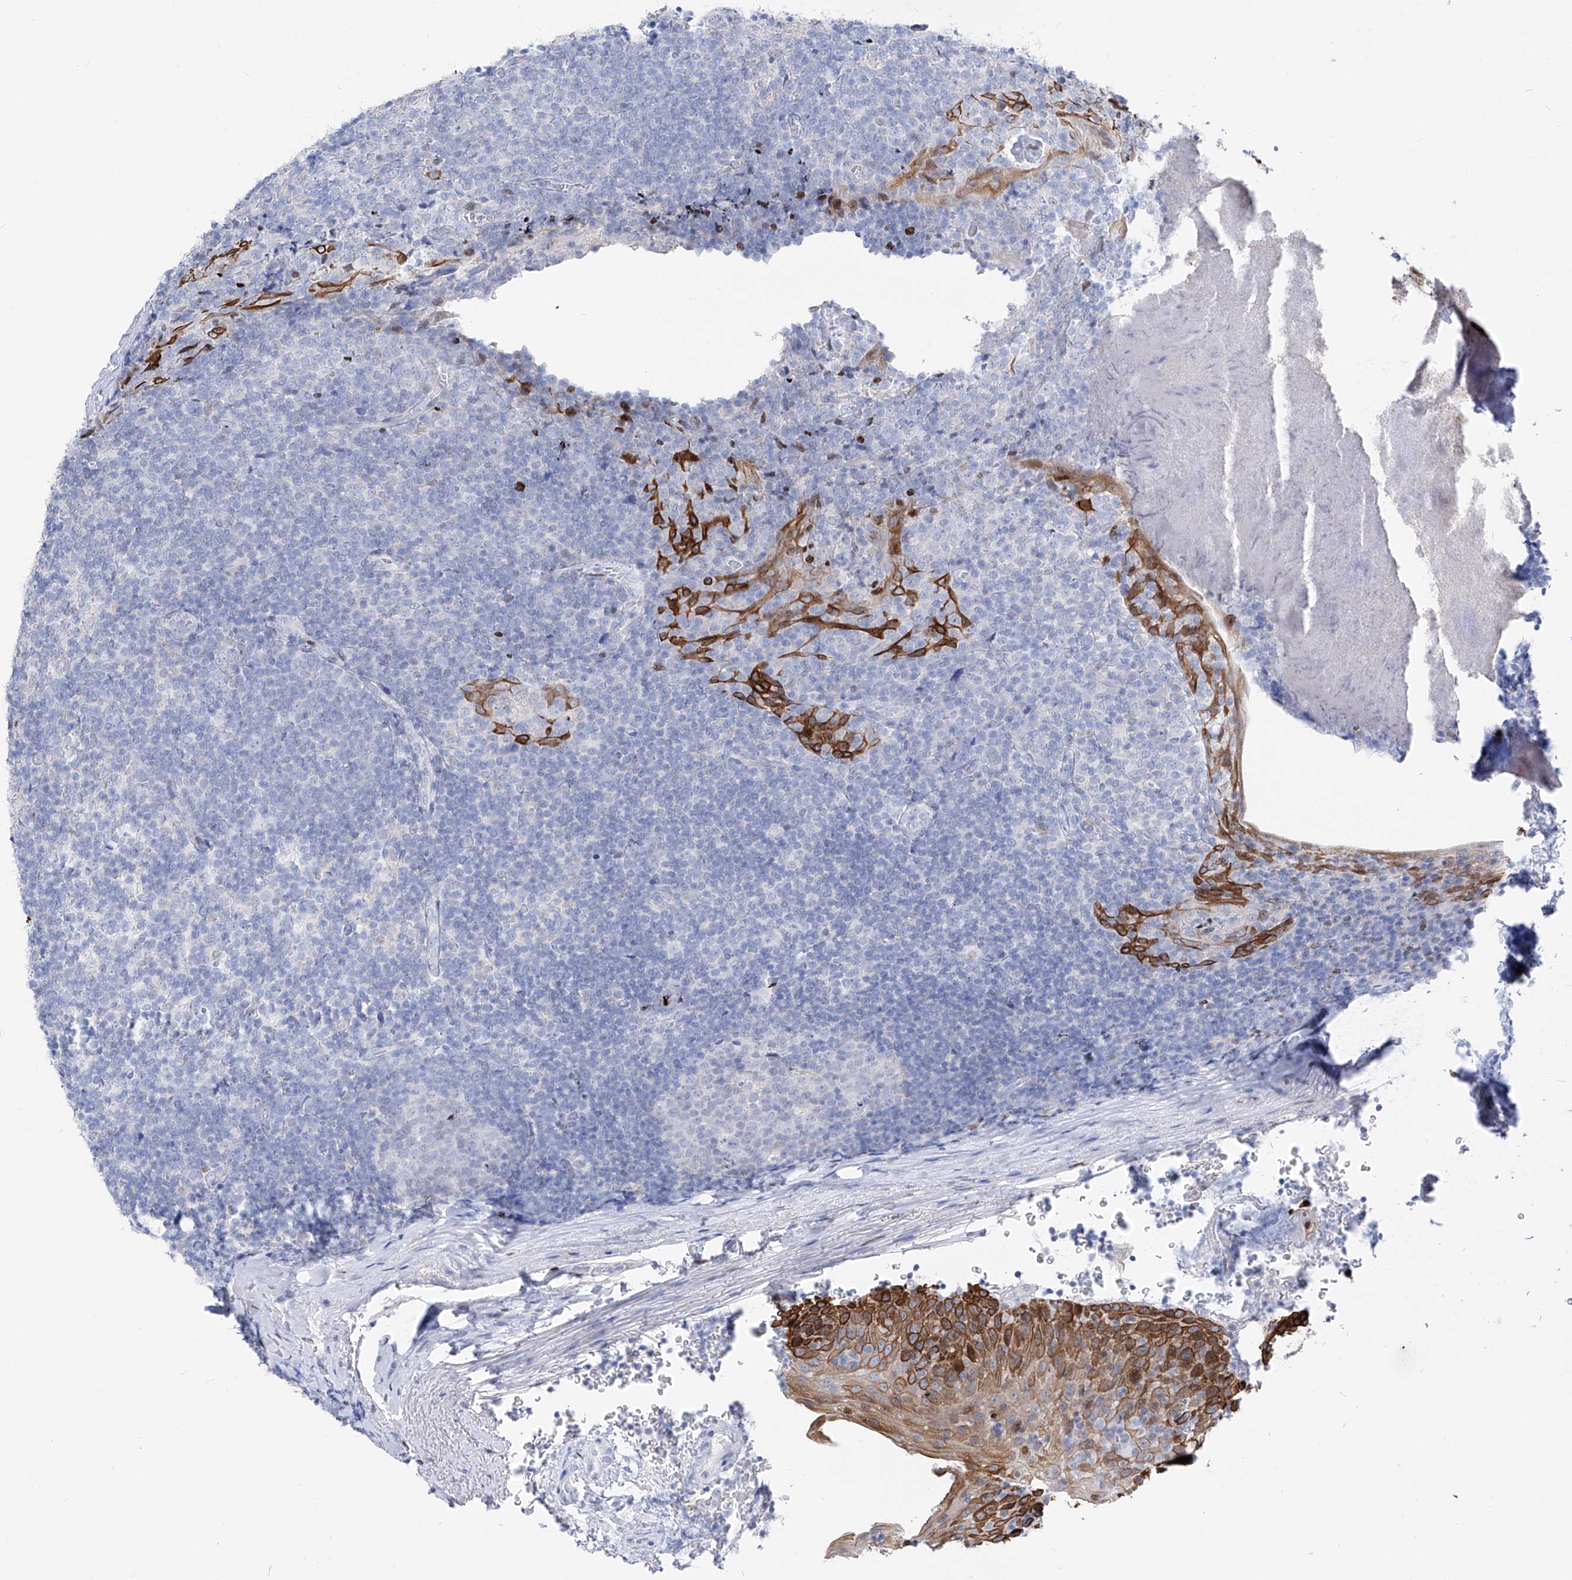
{"staining": {"intensity": "negative", "quantity": "none", "location": "none"}, "tissue": "tonsil", "cell_type": "Germinal center cells", "image_type": "normal", "snomed": [{"axis": "morphology", "description": "Normal tissue, NOS"}, {"axis": "topography", "description": "Tonsil"}], "caption": "Micrograph shows no protein positivity in germinal center cells of benign tonsil.", "gene": "FRS3", "patient": {"sex": "male", "age": 37}}